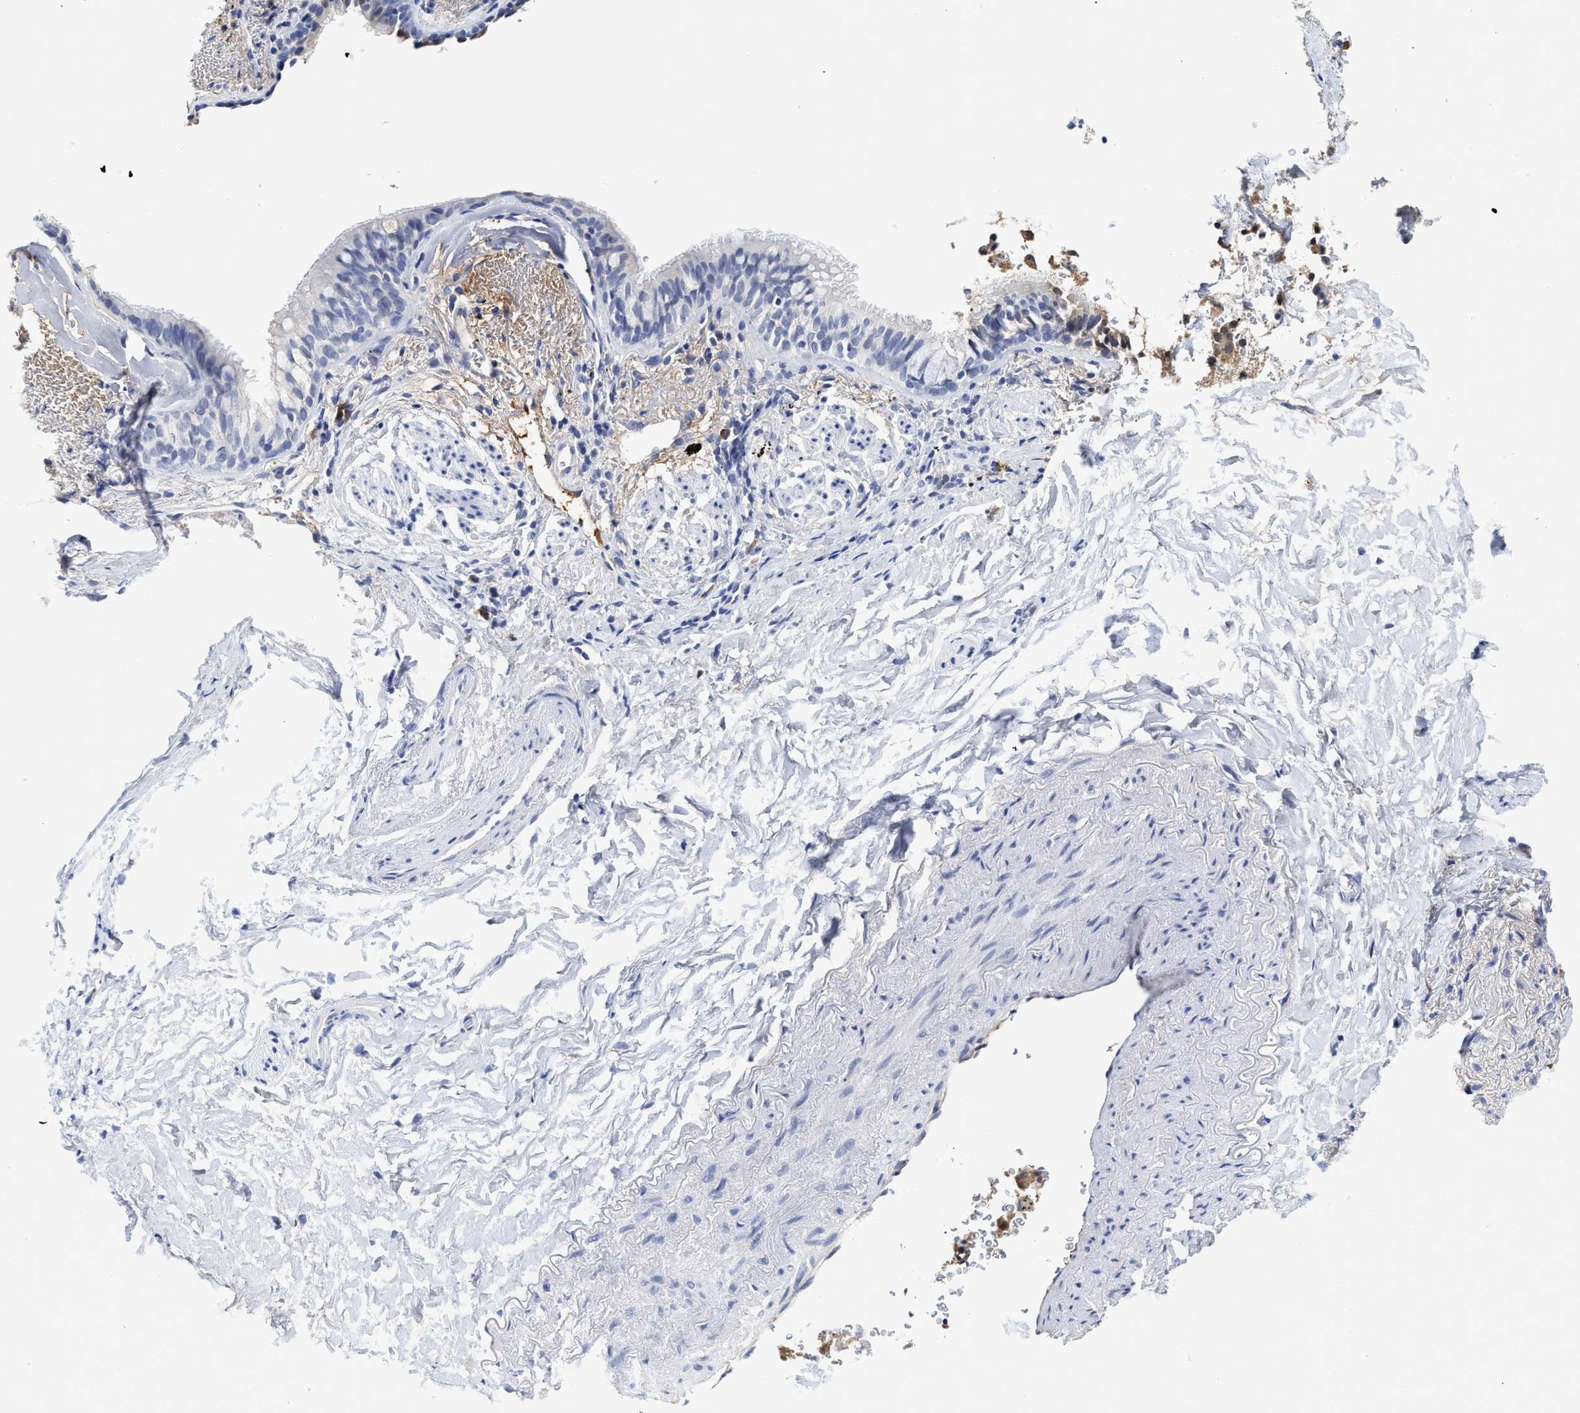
{"staining": {"intensity": "negative", "quantity": "none", "location": "none"}, "tissue": "lung cancer", "cell_type": "Tumor cells", "image_type": "cancer", "snomed": [{"axis": "morphology", "description": "Squamous cell carcinoma, NOS"}, {"axis": "topography", "description": "Lung"}], "caption": "DAB (3,3'-diaminobenzidine) immunohistochemical staining of human lung cancer shows no significant expression in tumor cells. (DAB immunohistochemistry, high magnification).", "gene": "C2", "patient": {"sex": "male", "age": 54}}